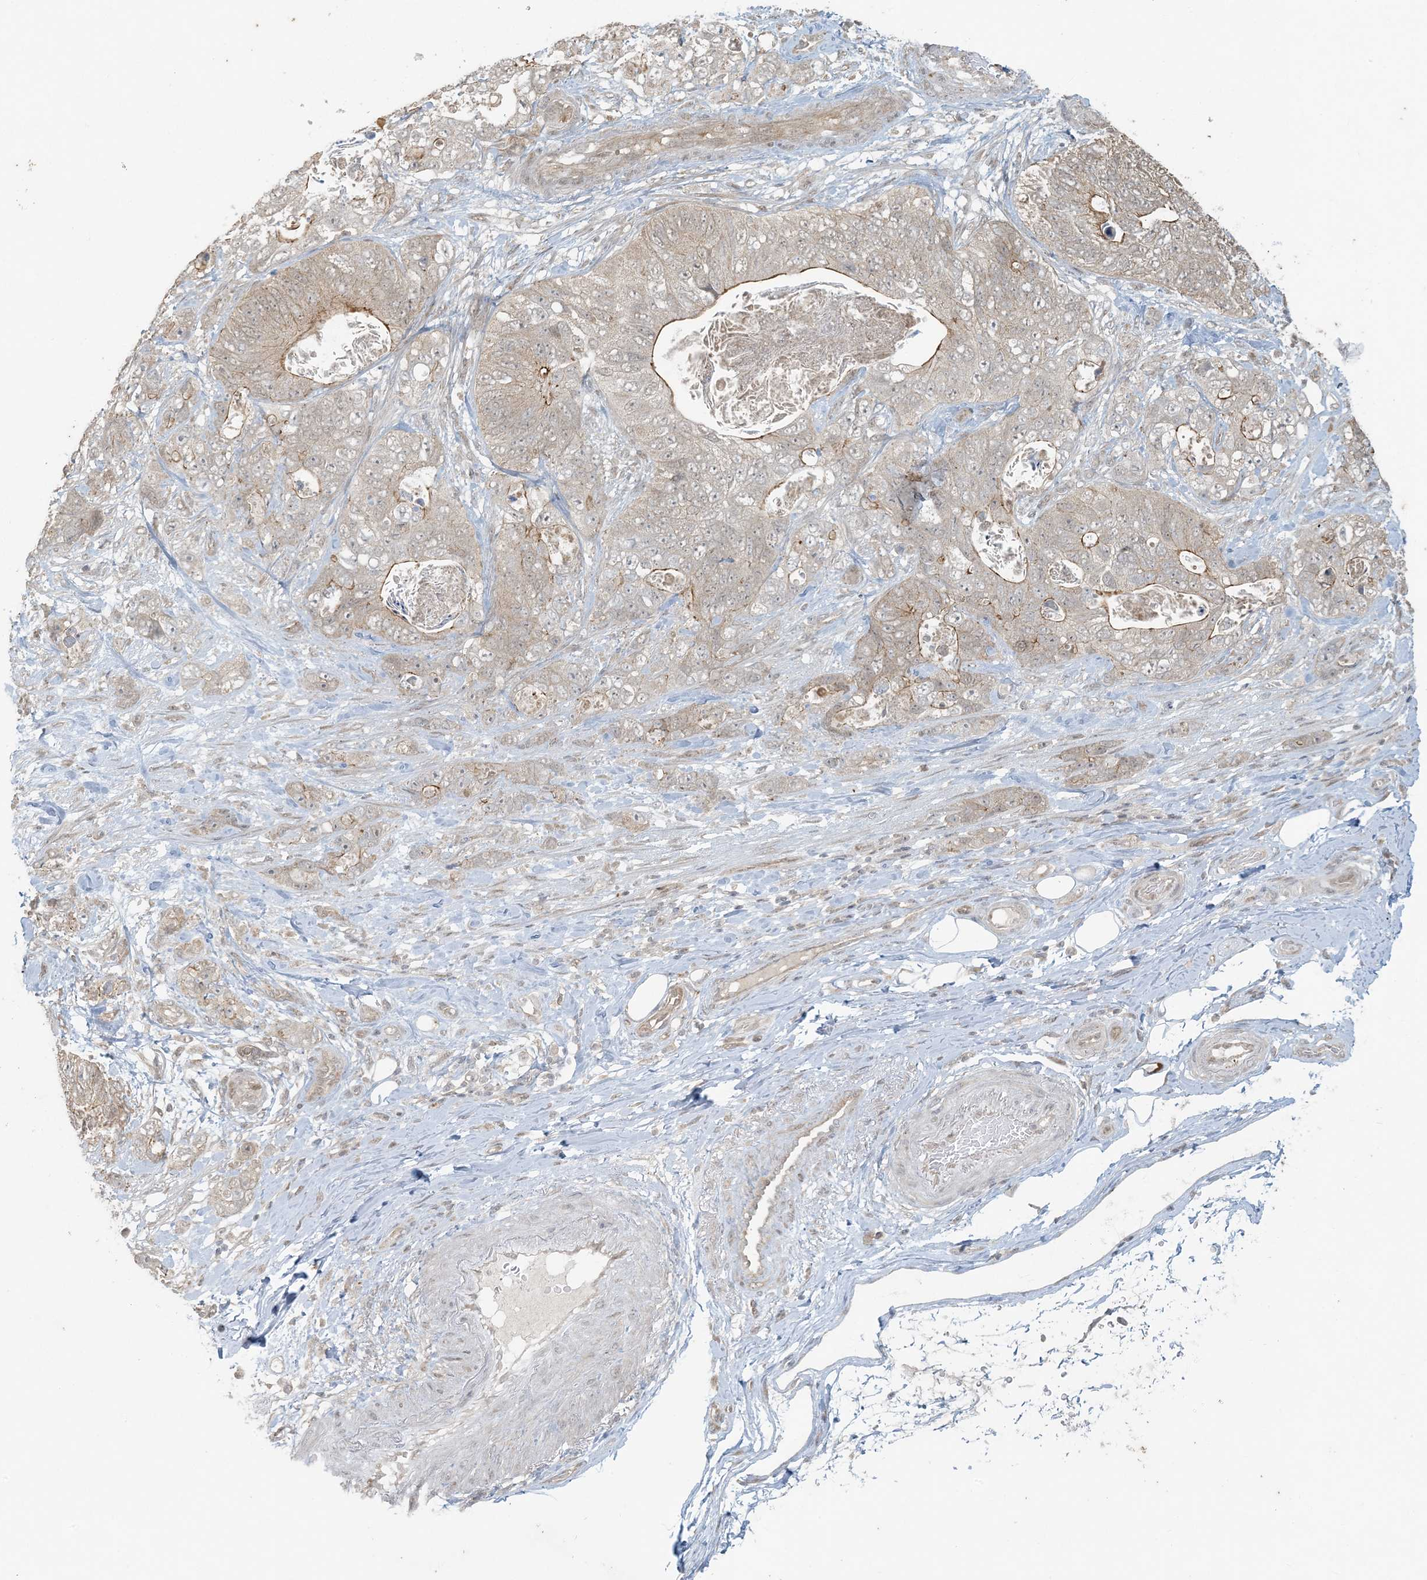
{"staining": {"intensity": "moderate", "quantity": "<25%", "location": "cytoplasmic/membranous"}, "tissue": "stomach cancer", "cell_type": "Tumor cells", "image_type": "cancer", "snomed": [{"axis": "morphology", "description": "Normal tissue, NOS"}, {"axis": "morphology", "description": "Adenocarcinoma, NOS"}, {"axis": "topography", "description": "Stomach"}], "caption": "The image displays immunohistochemical staining of adenocarcinoma (stomach). There is moderate cytoplasmic/membranous expression is appreciated in about <25% of tumor cells.", "gene": "BCORL1", "patient": {"sex": "female", "age": 89}}